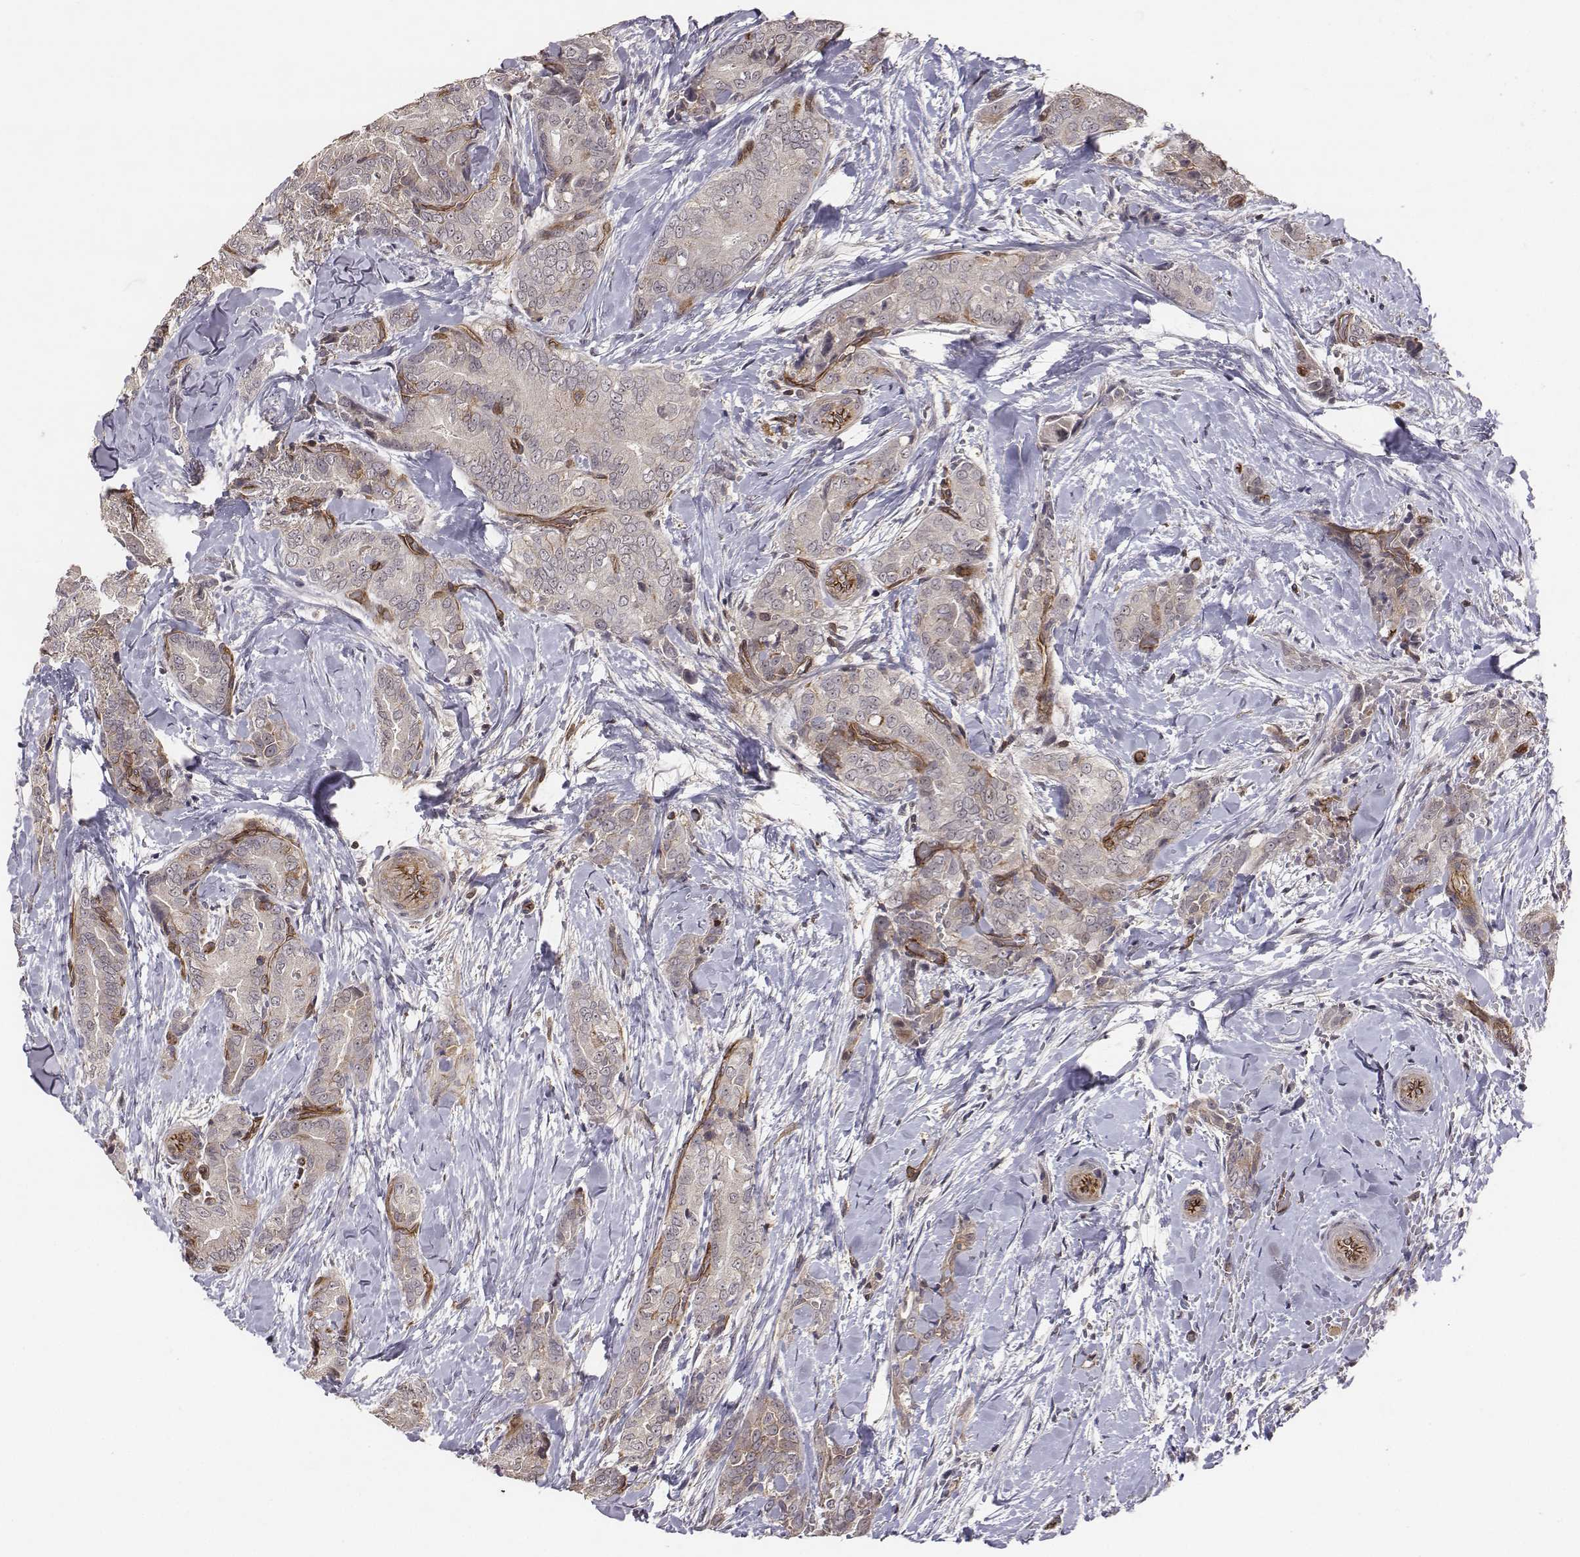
{"staining": {"intensity": "negative", "quantity": "none", "location": "none"}, "tissue": "thyroid cancer", "cell_type": "Tumor cells", "image_type": "cancer", "snomed": [{"axis": "morphology", "description": "Papillary adenocarcinoma, NOS"}, {"axis": "topography", "description": "Thyroid gland"}], "caption": "Tumor cells are negative for protein expression in human thyroid papillary adenocarcinoma.", "gene": "PTPRG", "patient": {"sex": "male", "age": 61}}